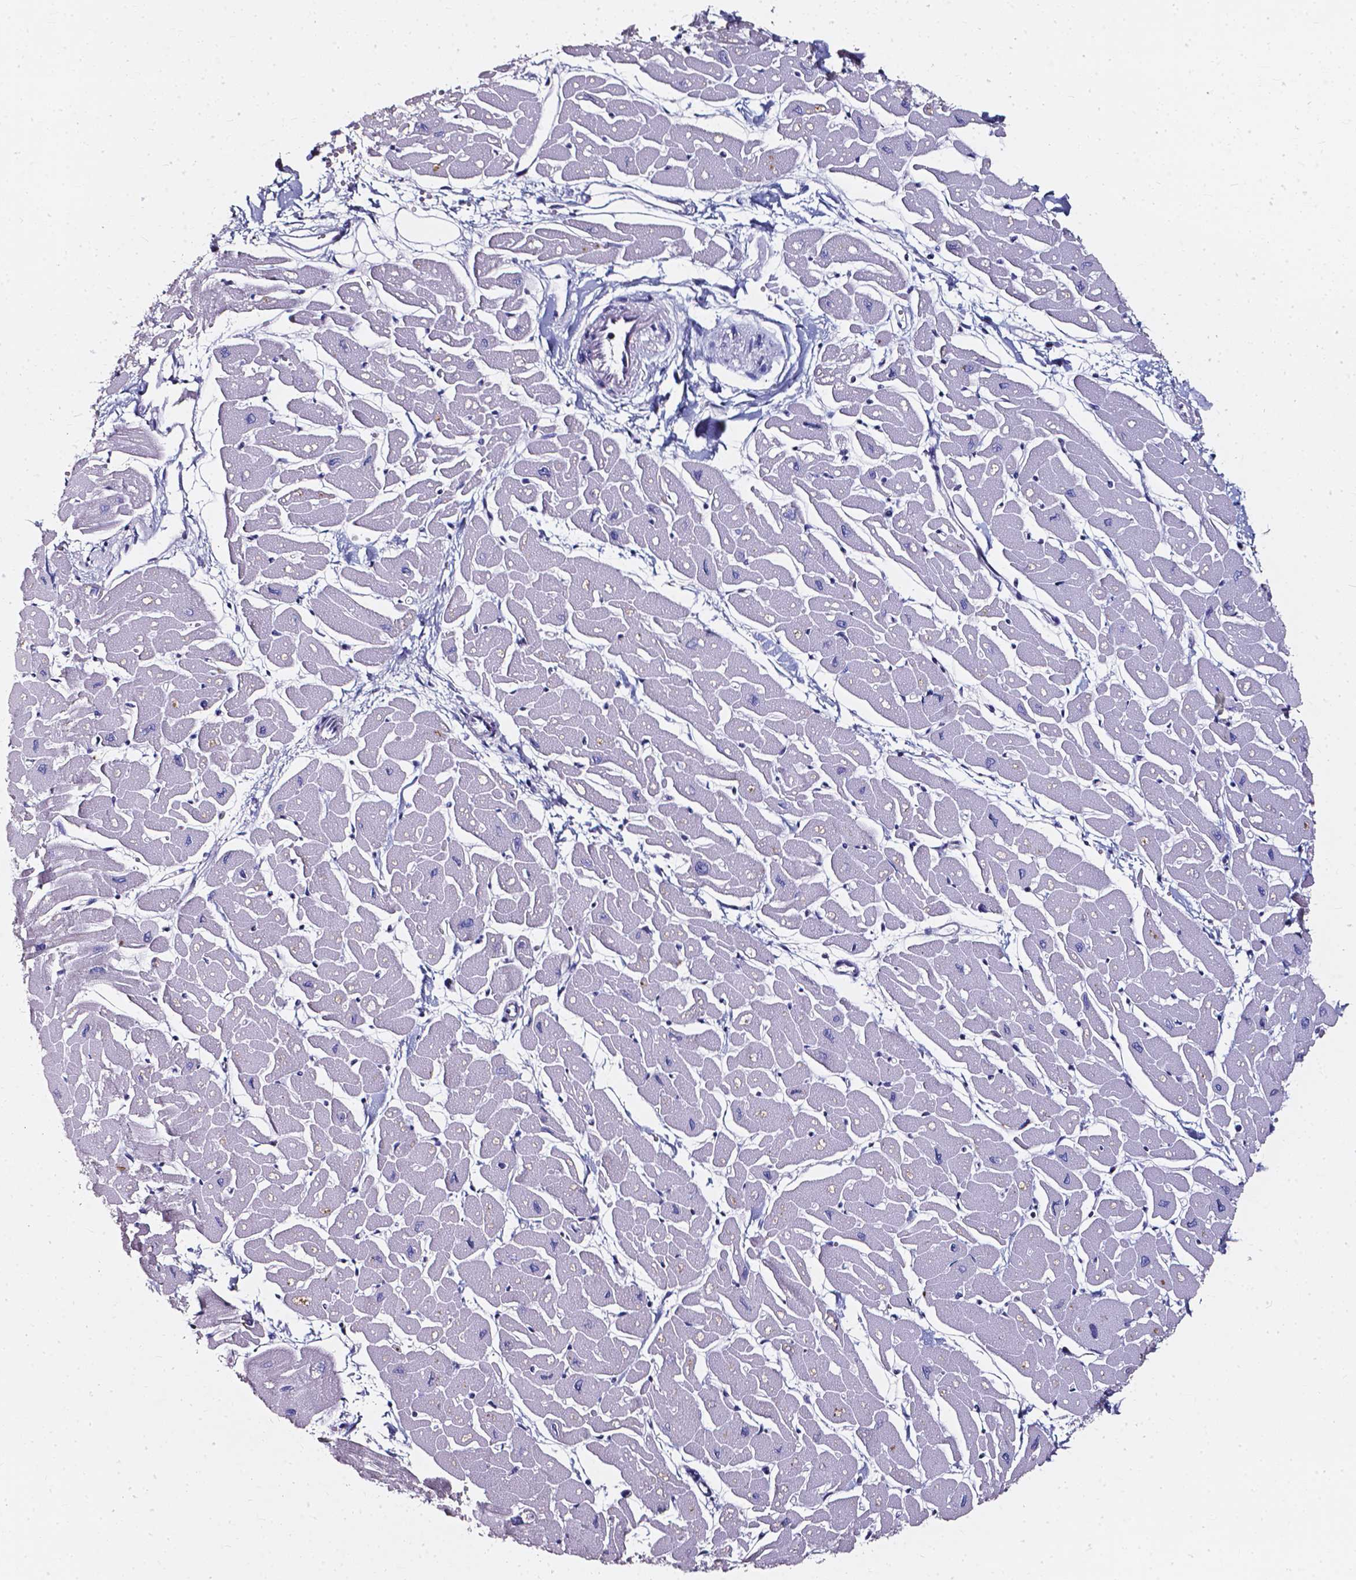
{"staining": {"intensity": "negative", "quantity": "none", "location": "none"}, "tissue": "heart muscle", "cell_type": "Cardiomyocytes", "image_type": "normal", "snomed": [{"axis": "morphology", "description": "Normal tissue, NOS"}, {"axis": "topography", "description": "Heart"}], "caption": "Immunohistochemistry (IHC) photomicrograph of normal heart muscle stained for a protein (brown), which displays no expression in cardiomyocytes.", "gene": "AKR1B10", "patient": {"sex": "male", "age": 57}}